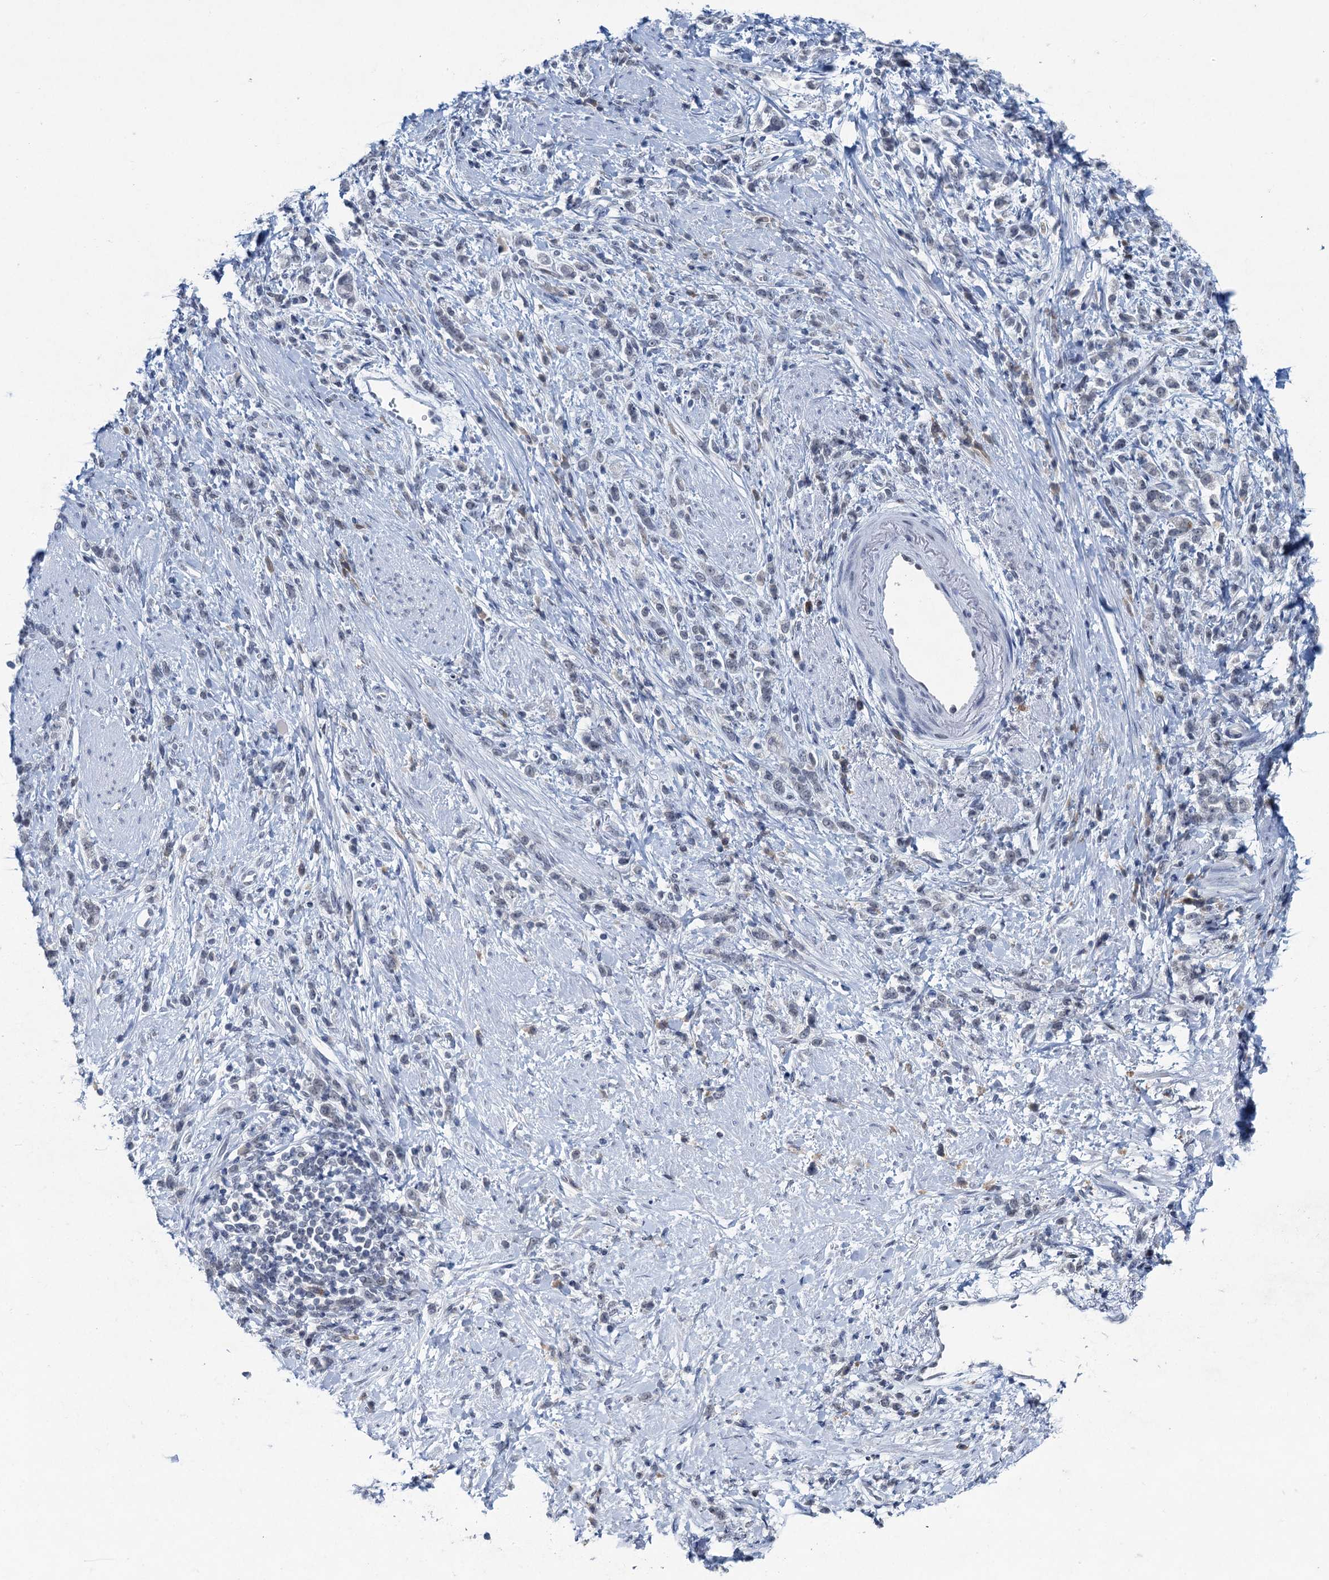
{"staining": {"intensity": "negative", "quantity": "none", "location": "none"}, "tissue": "stomach cancer", "cell_type": "Tumor cells", "image_type": "cancer", "snomed": [{"axis": "morphology", "description": "Adenocarcinoma, NOS"}, {"axis": "topography", "description": "Stomach"}], "caption": "A photomicrograph of human stomach cancer (adenocarcinoma) is negative for staining in tumor cells.", "gene": "HAPSTR1", "patient": {"sex": "female", "age": 60}}